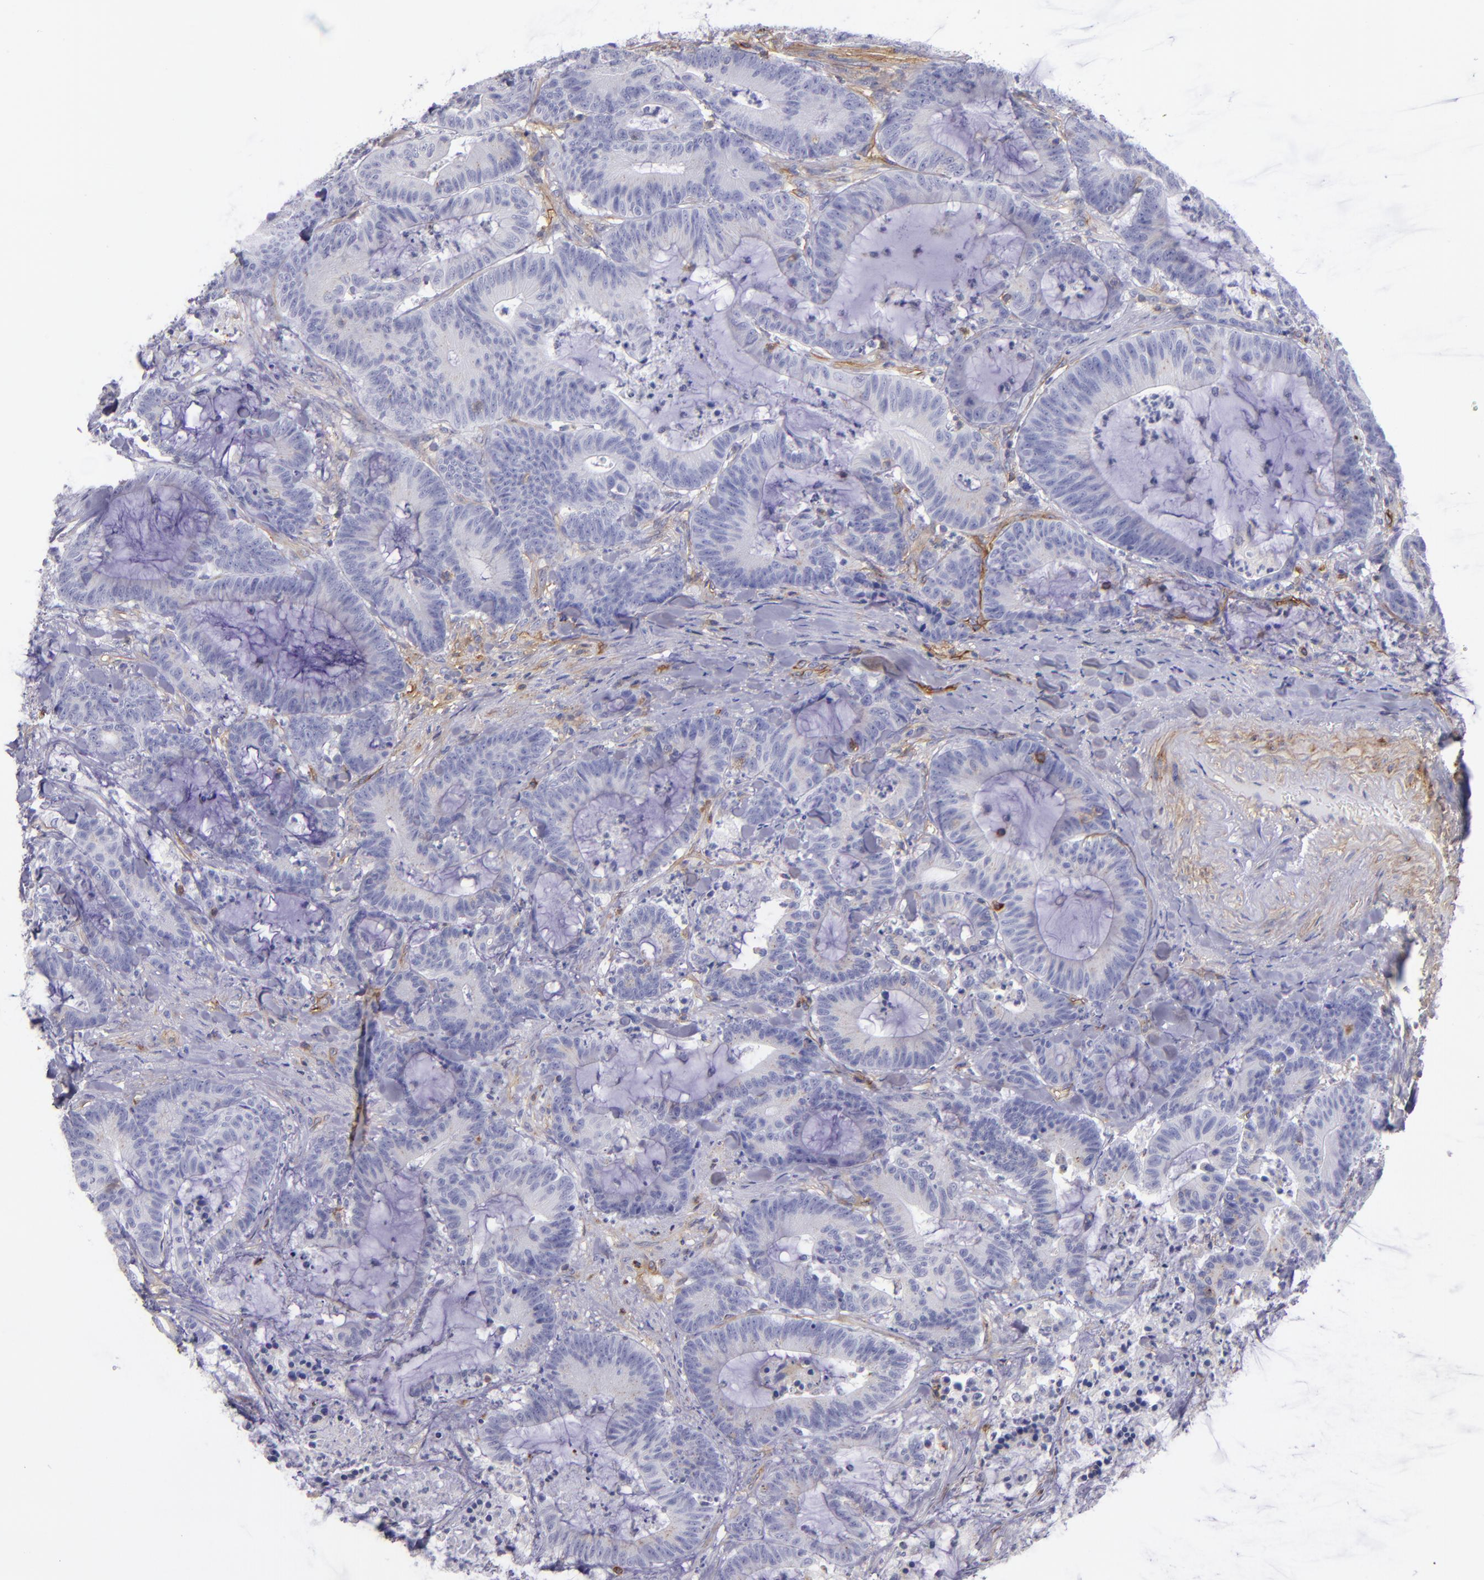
{"staining": {"intensity": "negative", "quantity": "none", "location": "none"}, "tissue": "colorectal cancer", "cell_type": "Tumor cells", "image_type": "cancer", "snomed": [{"axis": "morphology", "description": "Adenocarcinoma, NOS"}, {"axis": "topography", "description": "Colon"}], "caption": "IHC photomicrograph of neoplastic tissue: human colorectal cancer stained with DAB demonstrates no significant protein expression in tumor cells. (Brightfield microscopy of DAB (3,3'-diaminobenzidine) immunohistochemistry at high magnification).", "gene": "ENTPD1", "patient": {"sex": "female", "age": 84}}